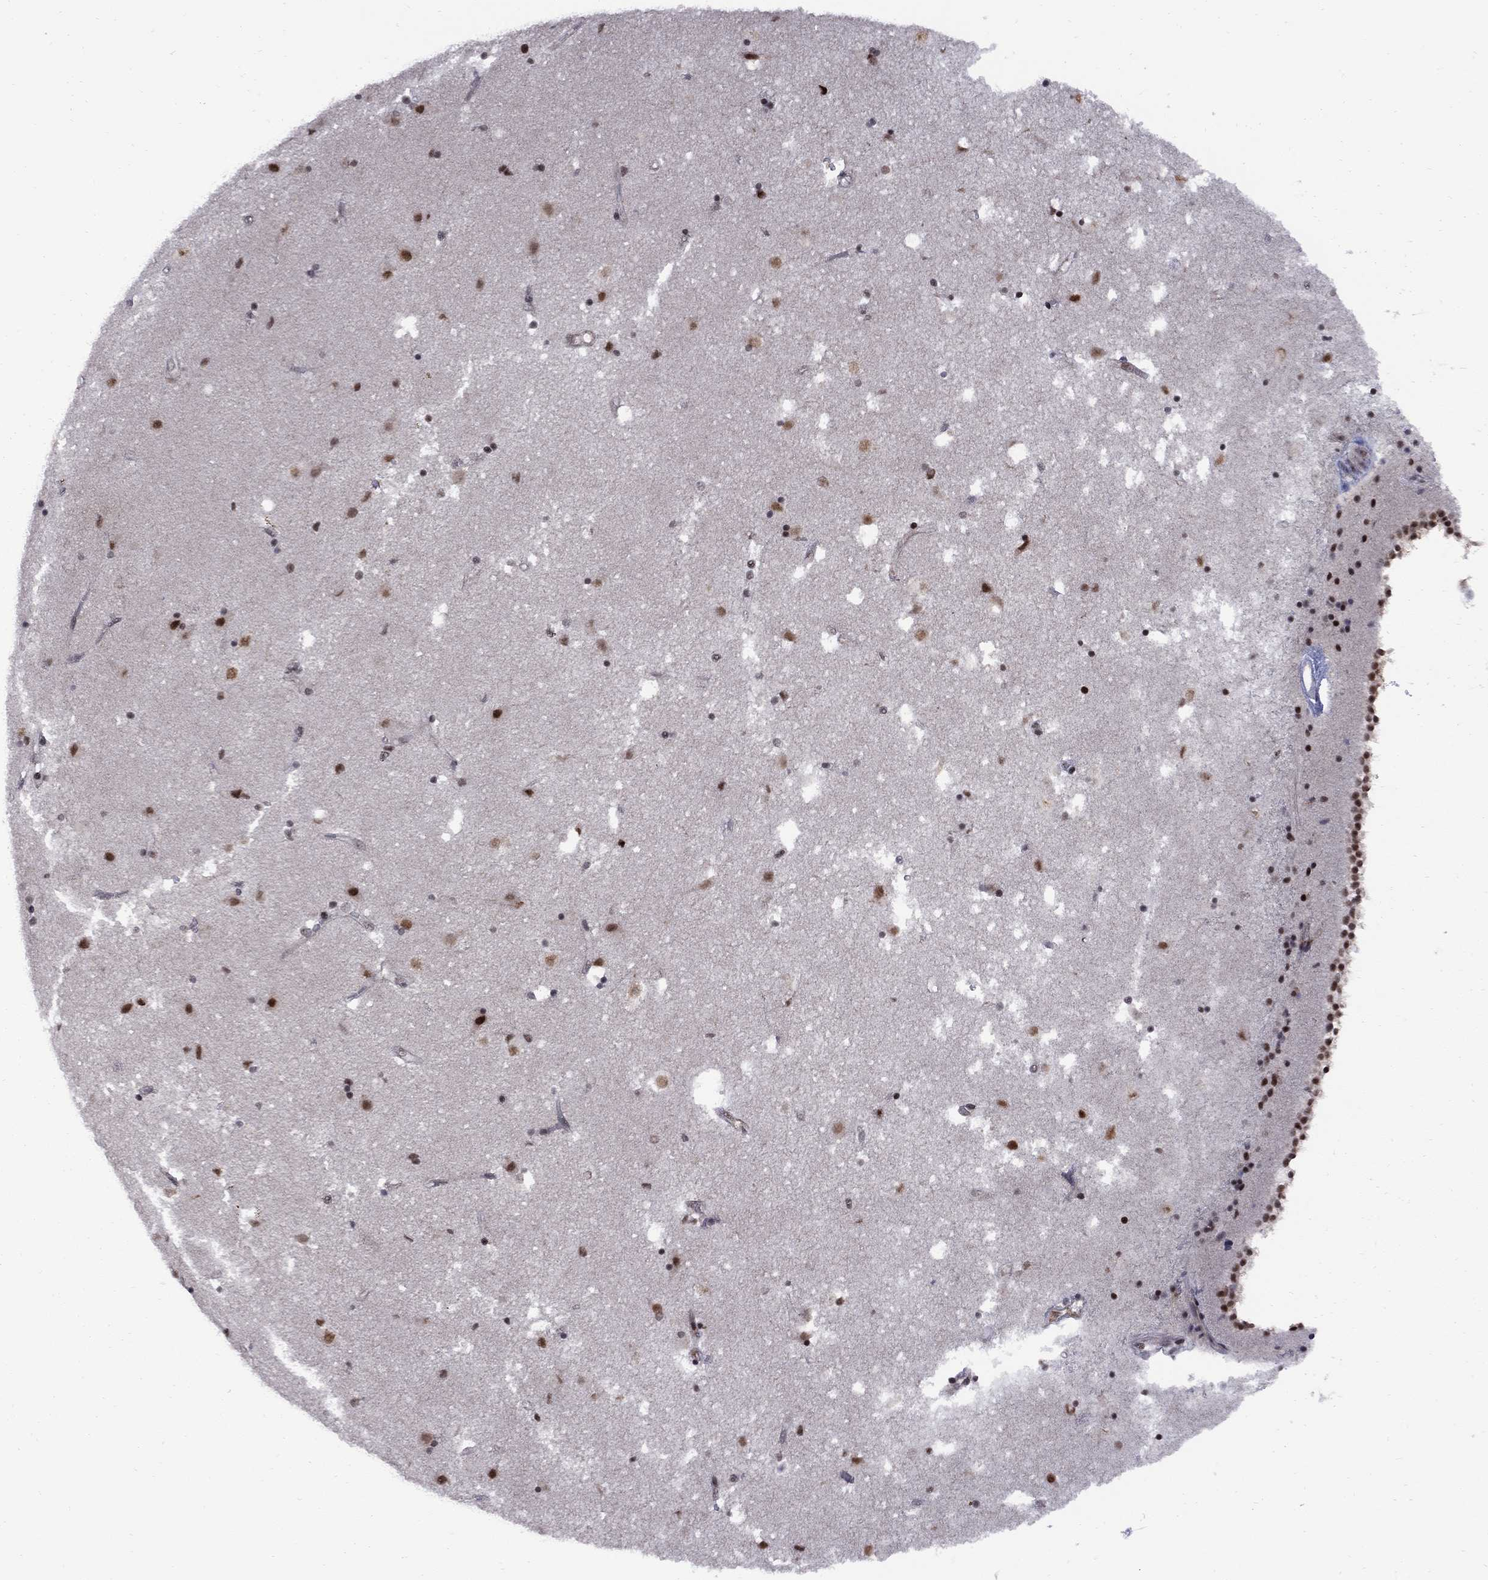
{"staining": {"intensity": "strong", "quantity": "<25%", "location": "nuclear"}, "tissue": "caudate", "cell_type": "Glial cells", "image_type": "normal", "snomed": [{"axis": "morphology", "description": "Normal tissue, NOS"}, {"axis": "topography", "description": "Lateral ventricle wall"}], "caption": "This histopathology image exhibits normal caudate stained with immunohistochemistry (IHC) to label a protein in brown. The nuclear of glial cells show strong positivity for the protein. Nuclei are counter-stained blue.", "gene": "BRF1", "patient": {"sex": "female", "age": 71}}